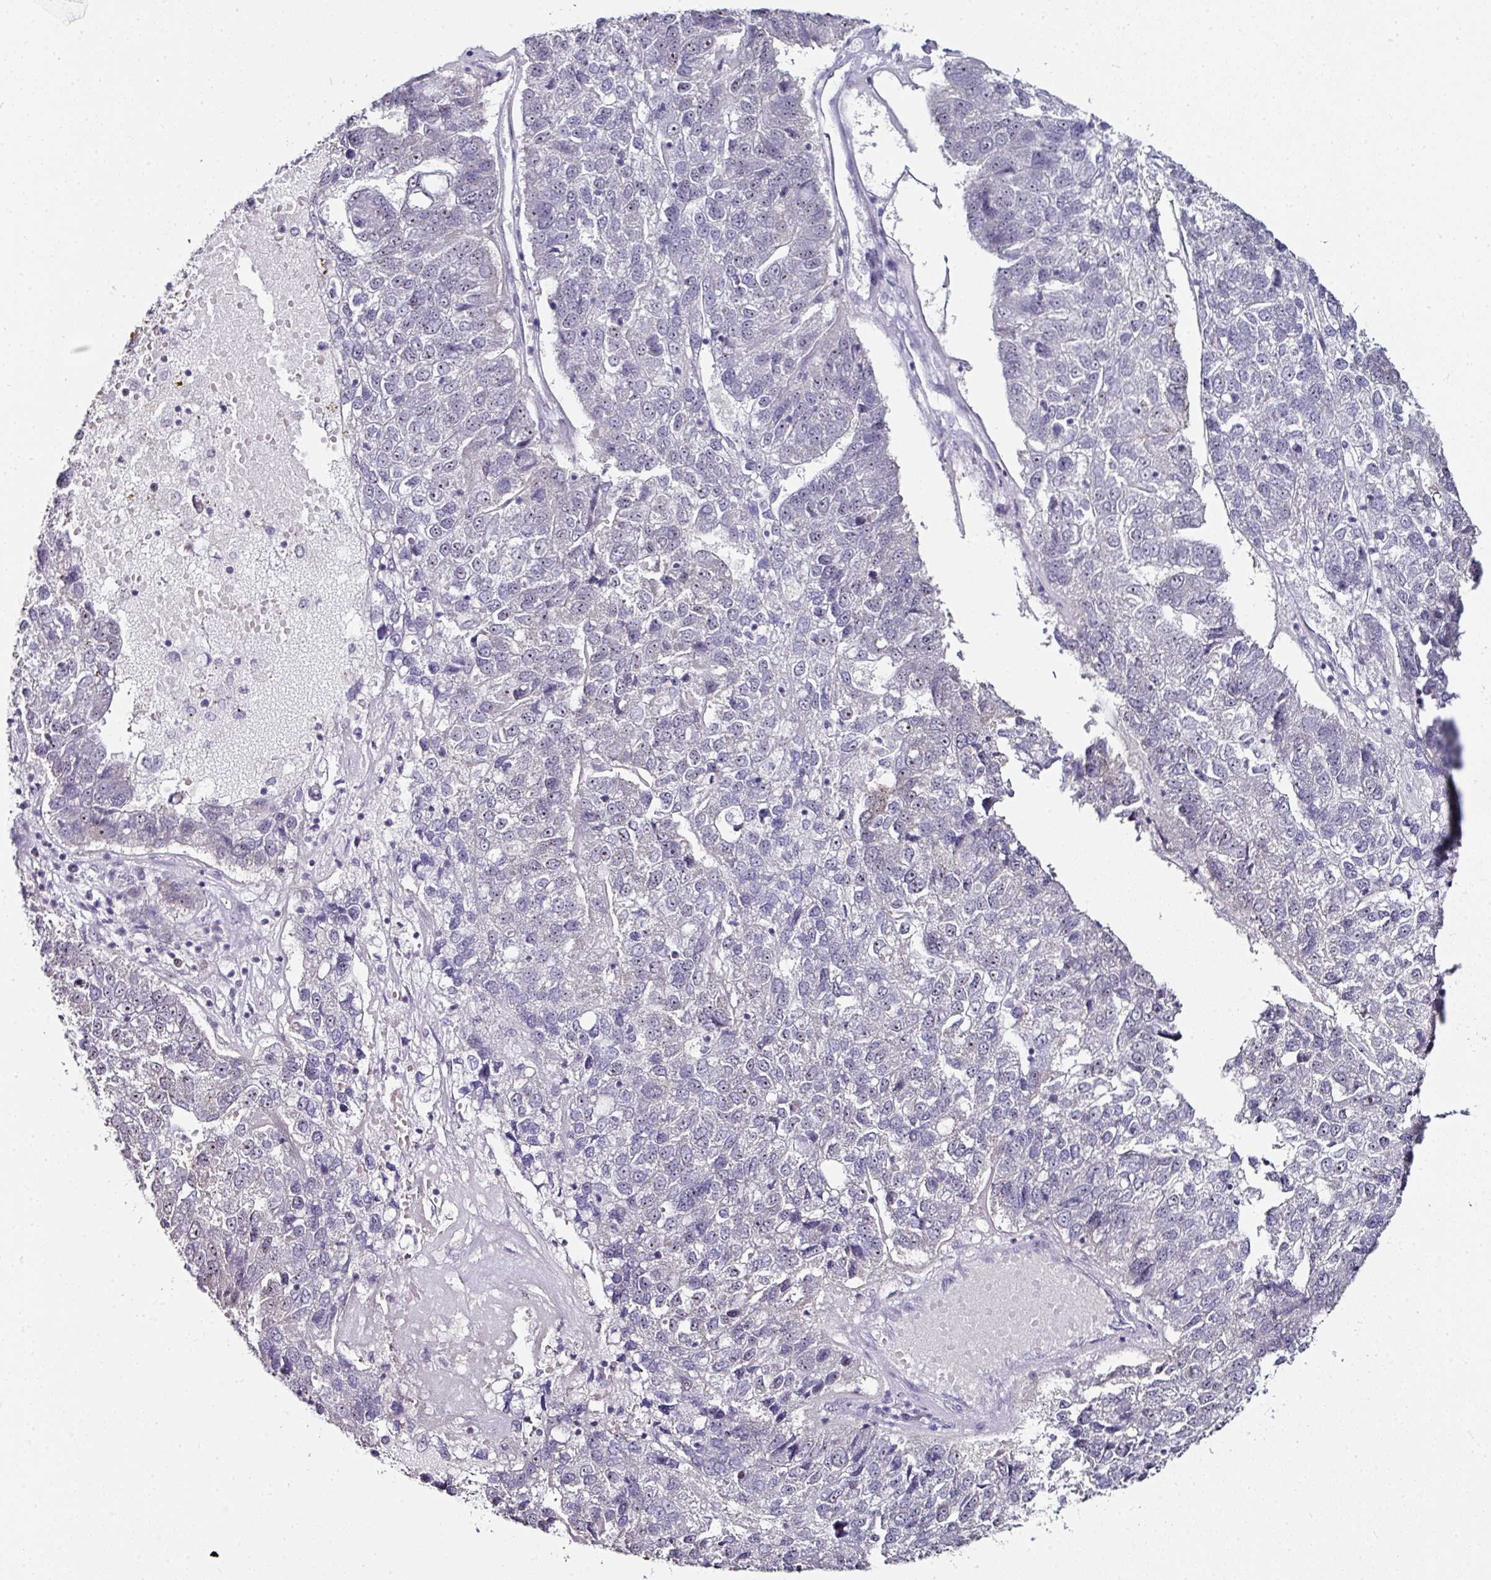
{"staining": {"intensity": "negative", "quantity": "none", "location": "none"}, "tissue": "pancreatic cancer", "cell_type": "Tumor cells", "image_type": "cancer", "snomed": [{"axis": "morphology", "description": "Adenocarcinoma, NOS"}, {"axis": "topography", "description": "Pancreas"}], "caption": "A high-resolution micrograph shows IHC staining of pancreatic adenocarcinoma, which reveals no significant expression in tumor cells.", "gene": "NACC2", "patient": {"sex": "female", "age": 61}}